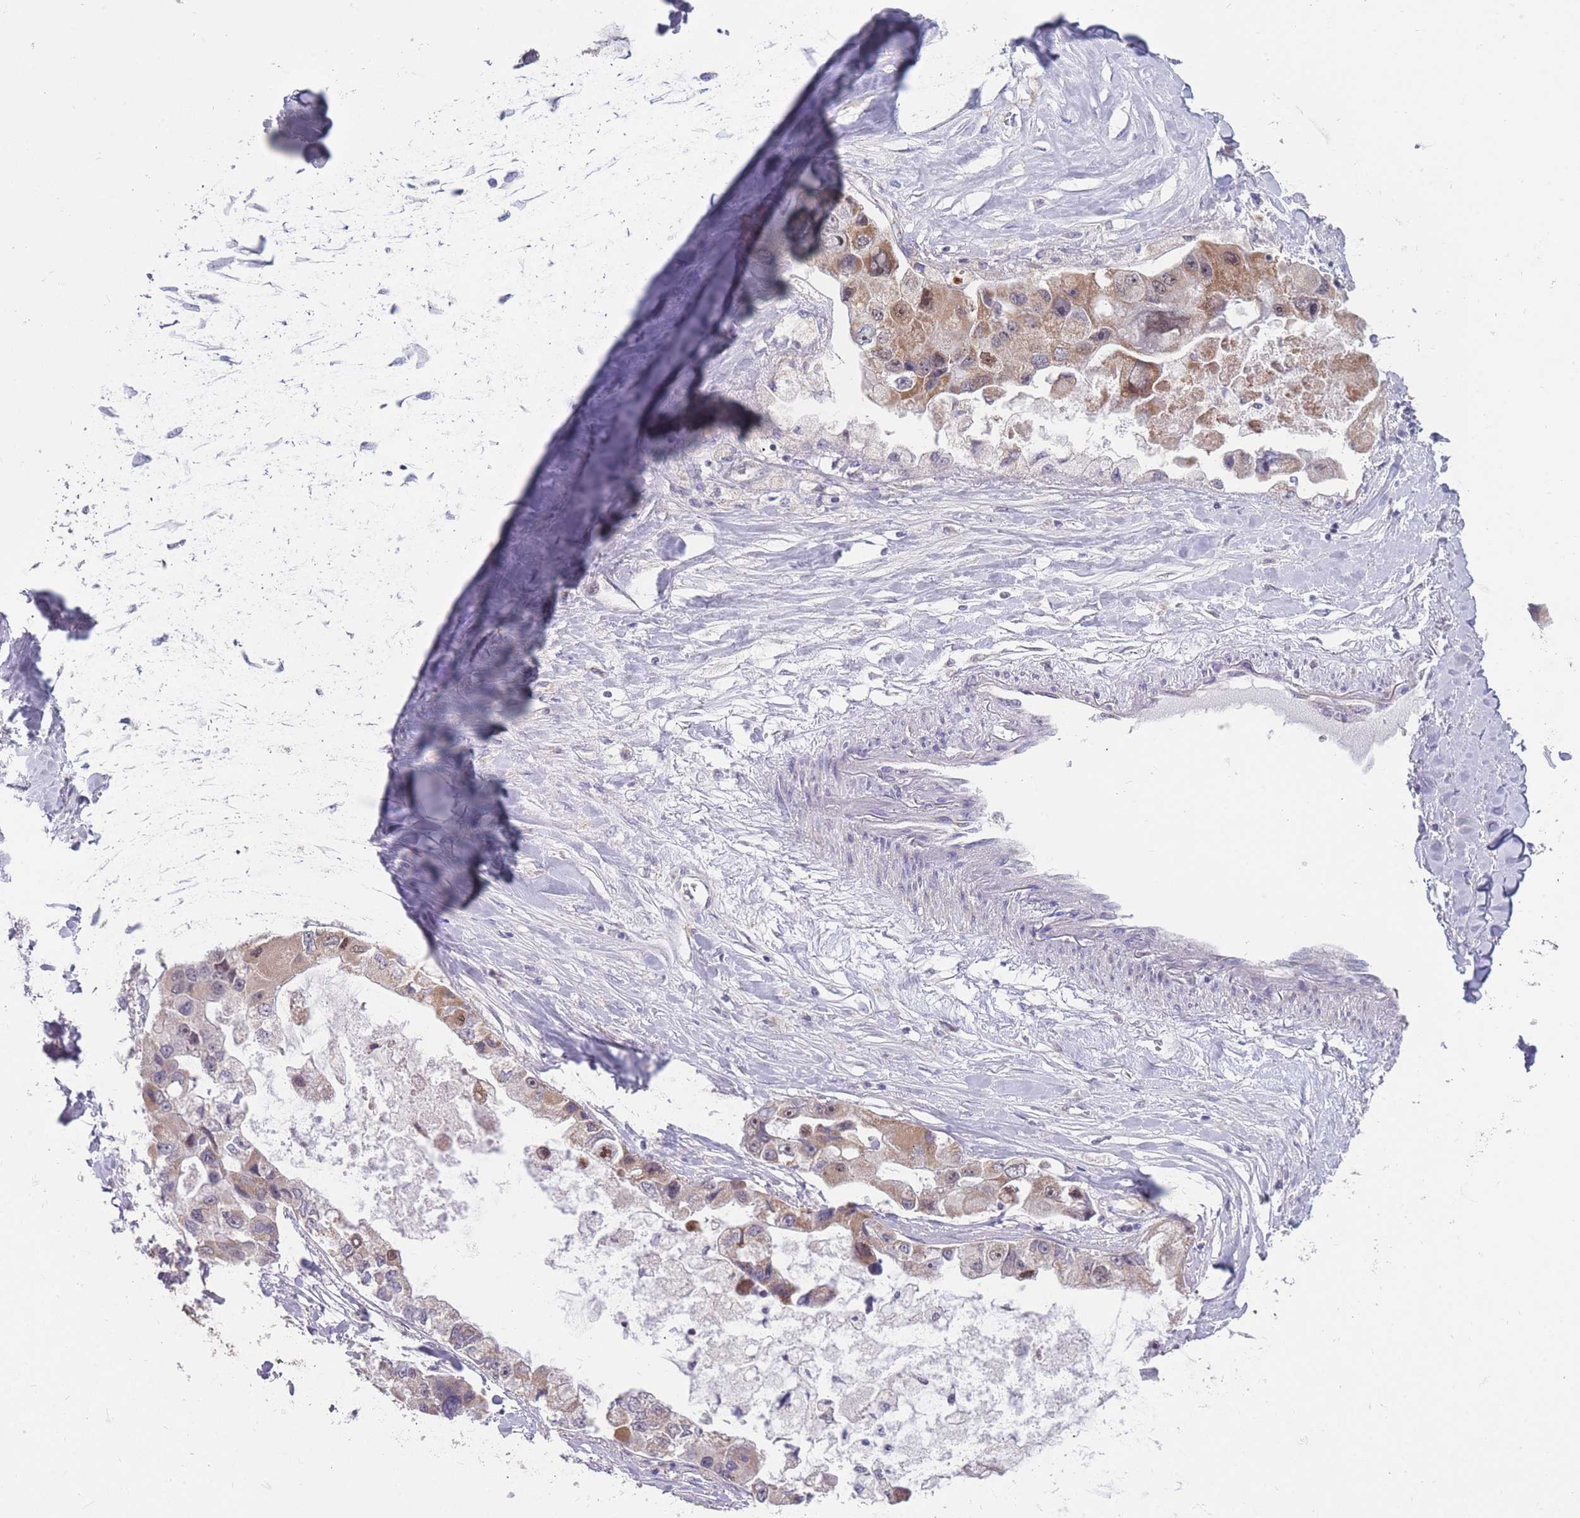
{"staining": {"intensity": "moderate", "quantity": ">75%", "location": "cytoplasmic/membranous"}, "tissue": "lung cancer", "cell_type": "Tumor cells", "image_type": "cancer", "snomed": [{"axis": "morphology", "description": "Adenocarcinoma, NOS"}, {"axis": "topography", "description": "Lung"}], "caption": "About >75% of tumor cells in adenocarcinoma (lung) reveal moderate cytoplasmic/membranous protein expression as visualized by brown immunohistochemical staining.", "gene": "MCIDAS", "patient": {"sex": "female", "age": 54}}